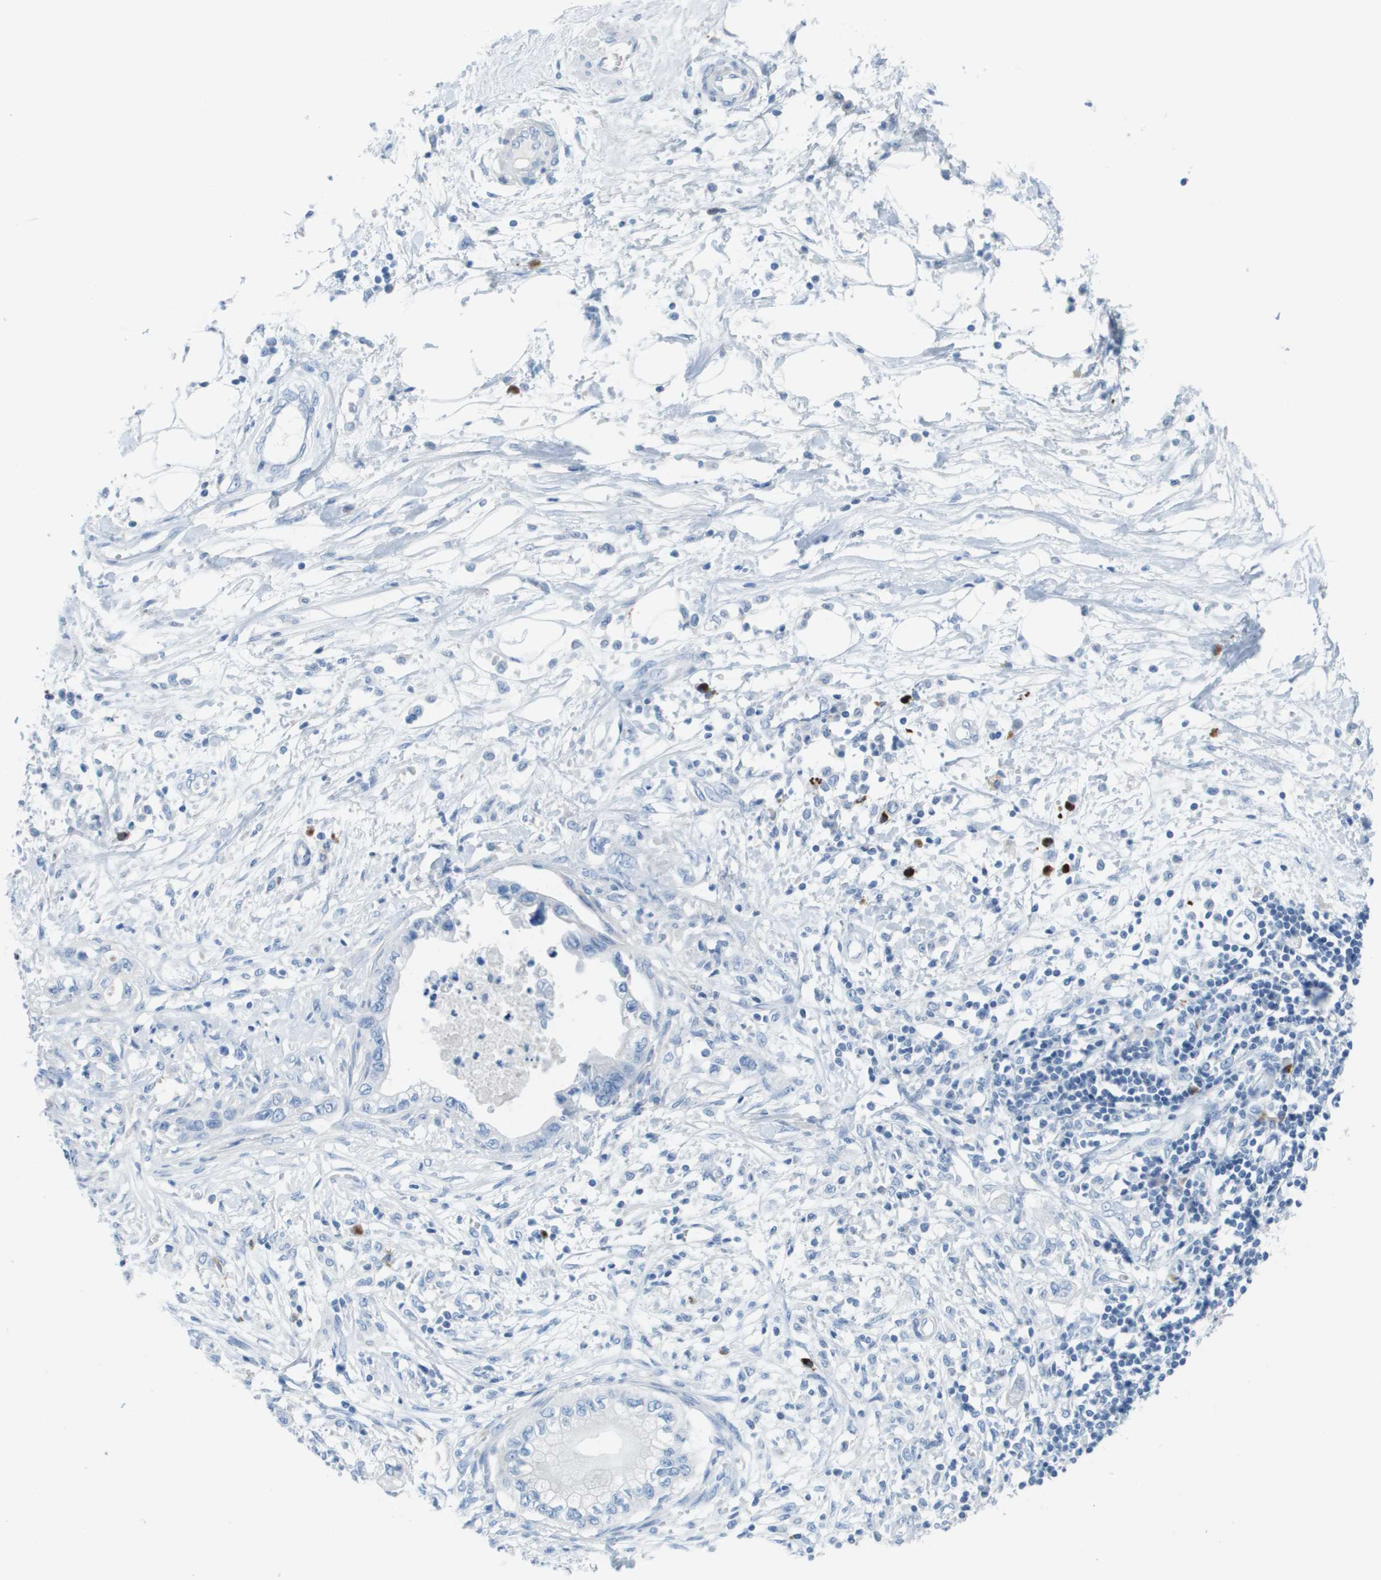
{"staining": {"intensity": "negative", "quantity": "none", "location": "none"}, "tissue": "pancreatic cancer", "cell_type": "Tumor cells", "image_type": "cancer", "snomed": [{"axis": "morphology", "description": "Adenocarcinoma, NOS"}, {"axis": "topography", "description": "Pancreas"}], "caption": "The micrograph displays no staining of tumor cells in pancreatic cancer (adenocarcinoma).", "gene": "GPR18", "patient": {"sex": "male", "age": 56}}